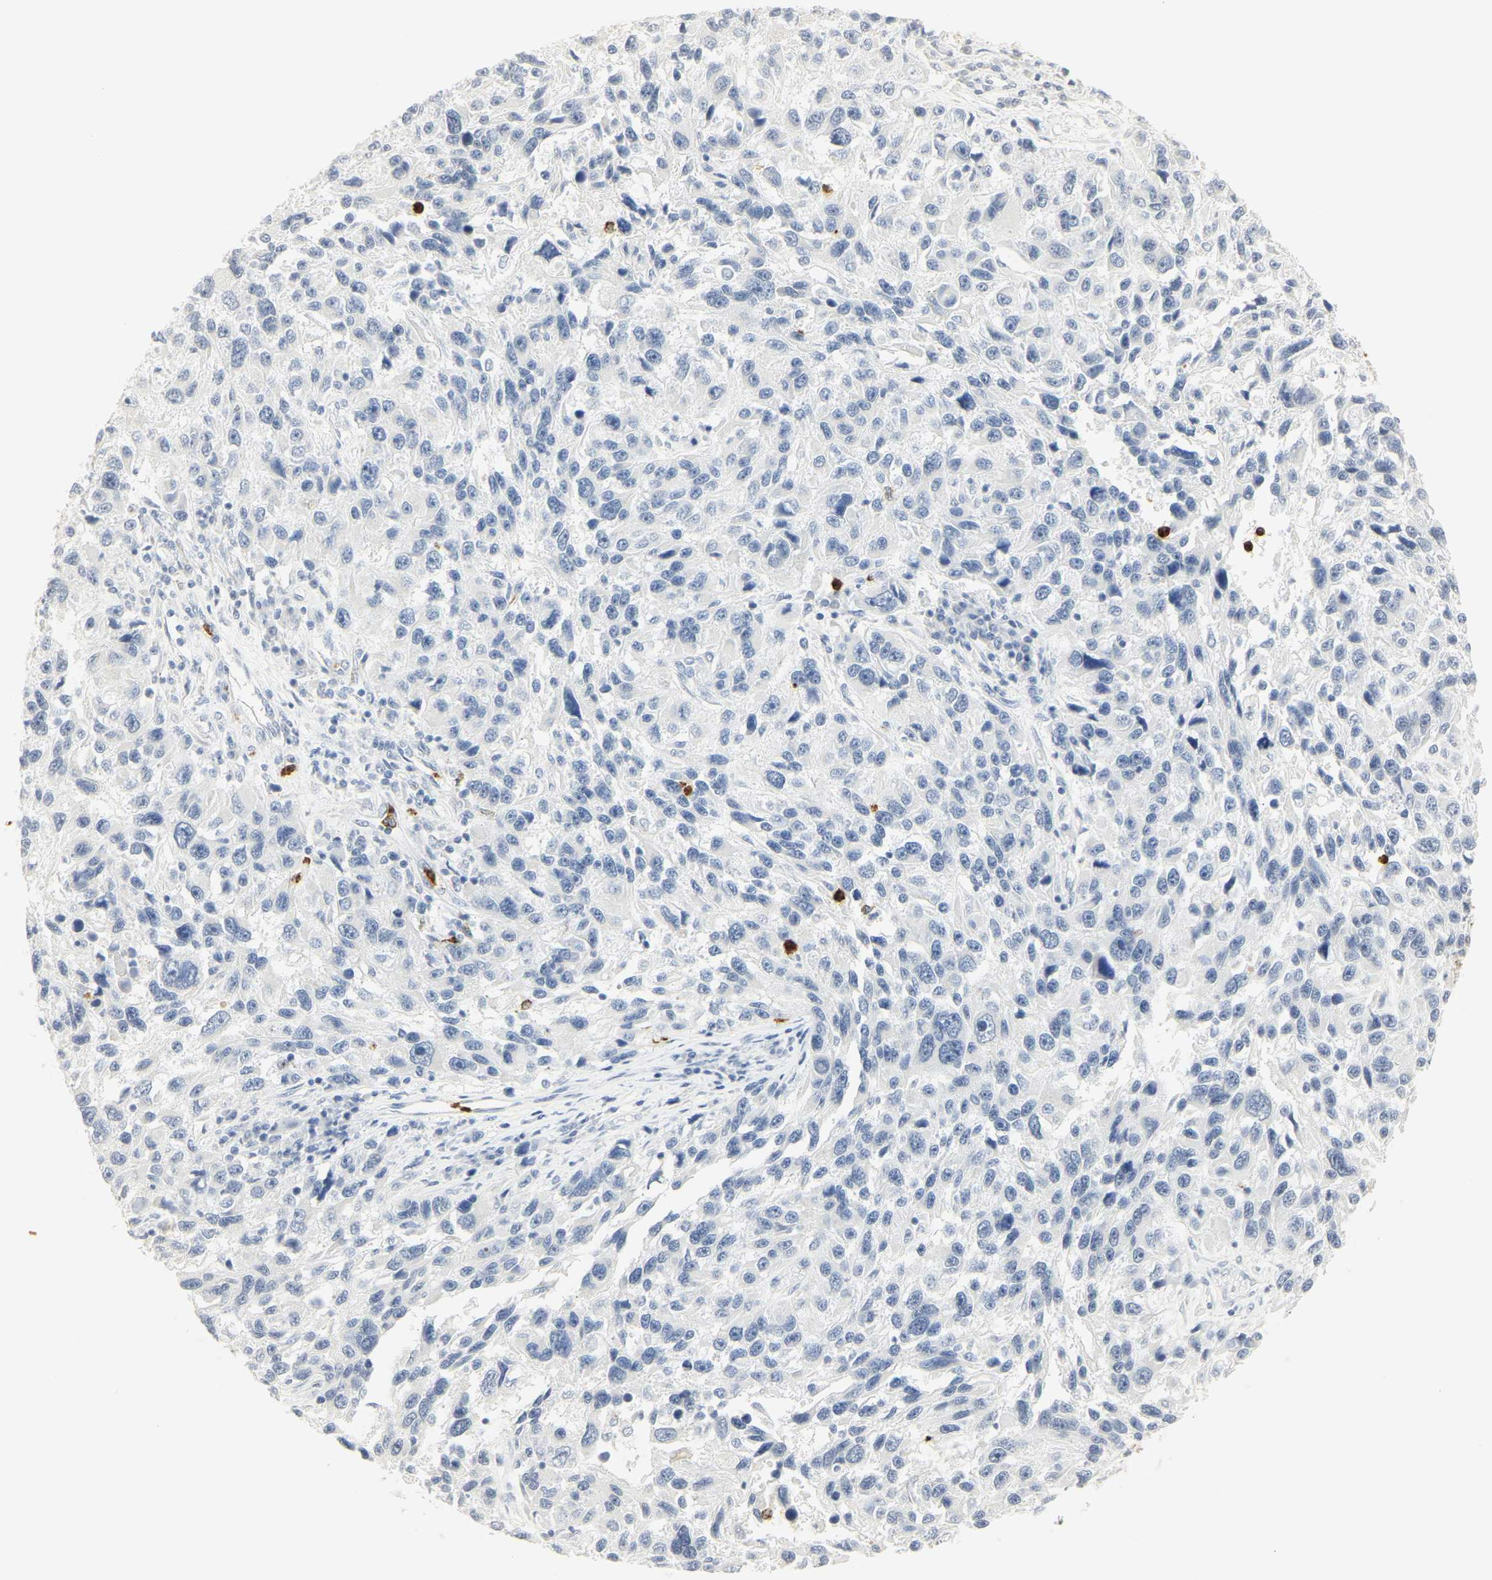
{"staining": {"intensity": "negative", "quantity": "none", "location": "none"}, "tissue": "melanoma", "cell_type": "Tumor cells", "image_type": "cancer", "snomed": [{"axis": "morphology", "description": "Malignant melanoma, NOS"}, {"axis": "topography", "description": "Skin"}], "caption": "There is no significant positivity in tumor cells of melanoma.", "gene": "MPO", "patient": {"sex": "male", "age": 53}}